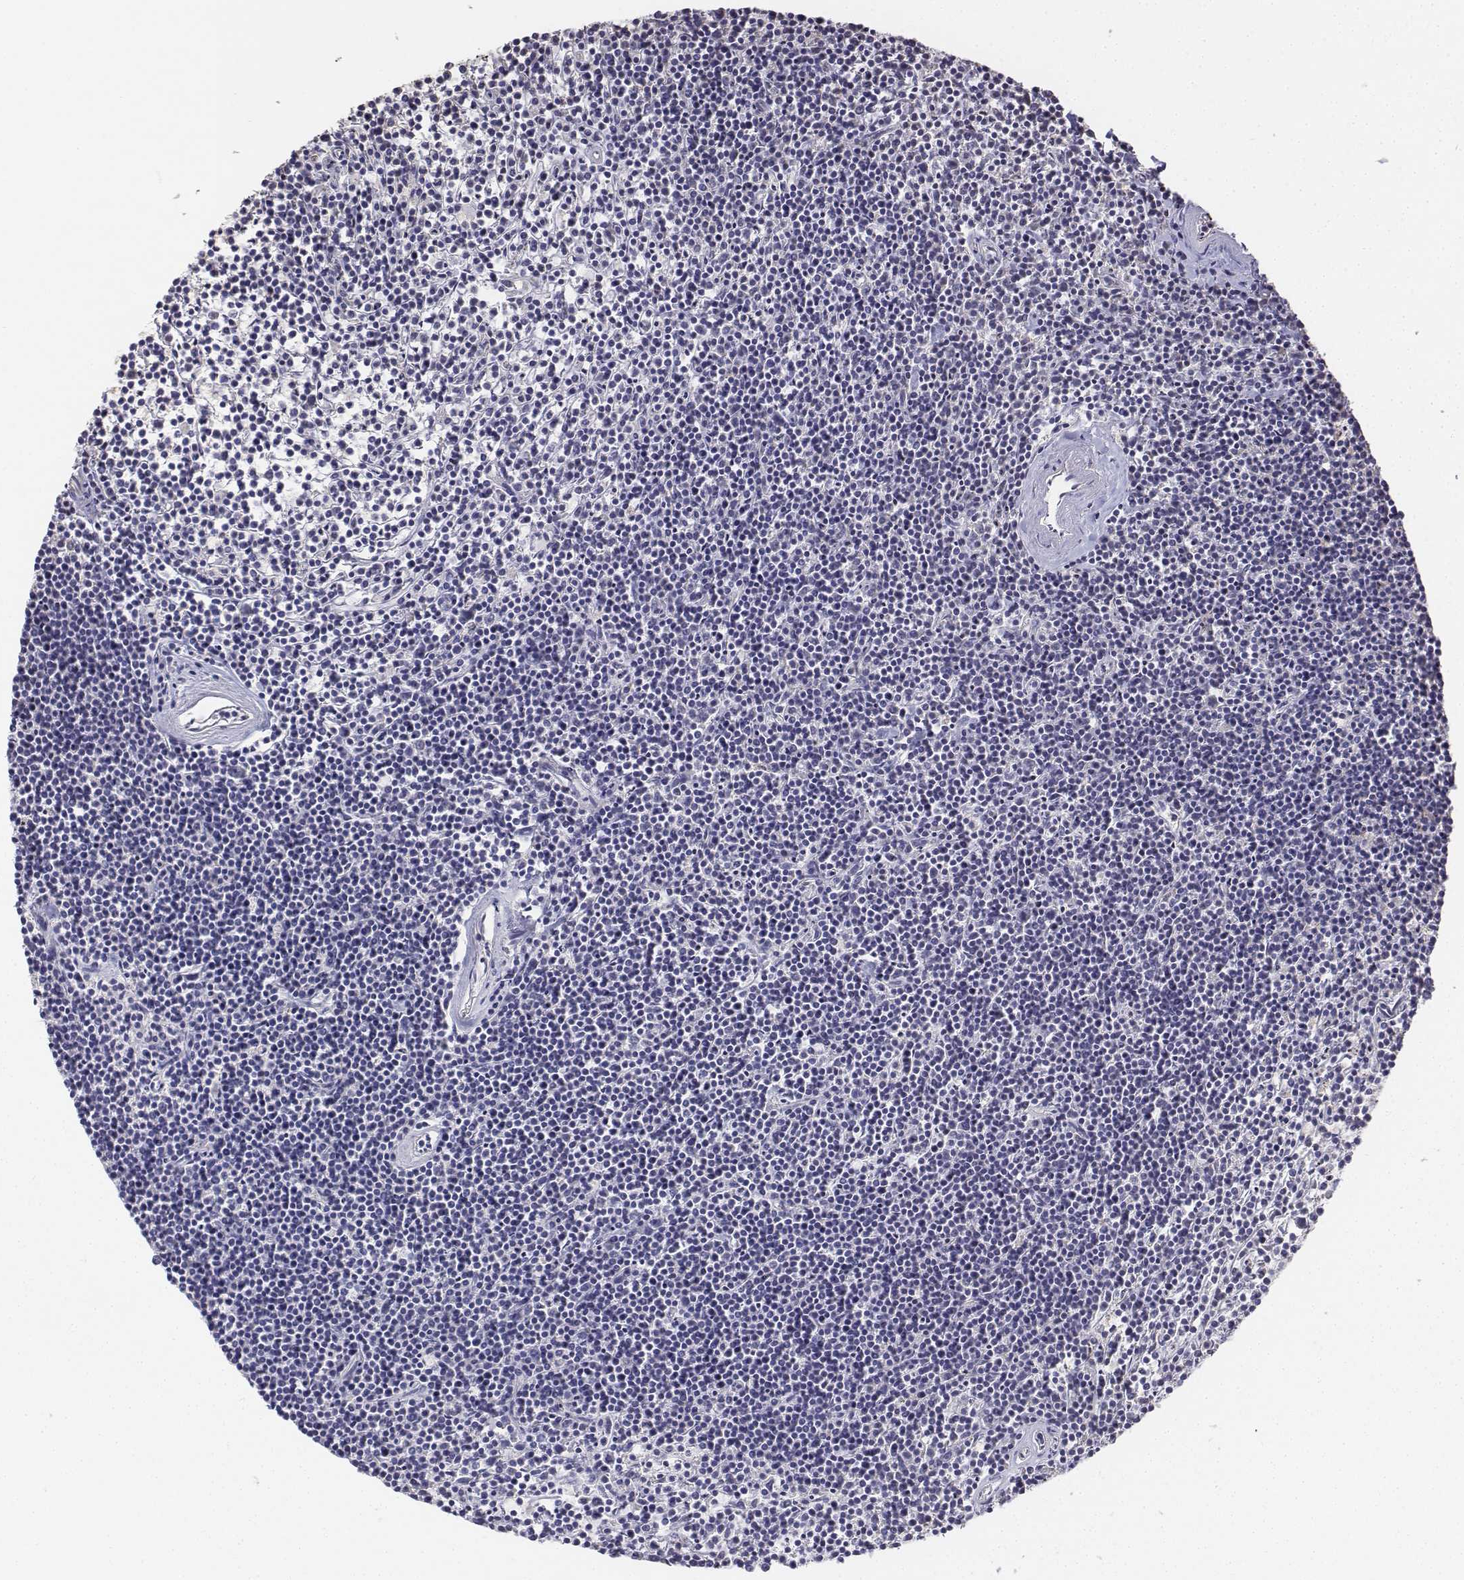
{"staining": {"intensity": "negative", "quantity": "none", "location": "none"}, "tissue": "lymphoma", "cell_type": "Tumor cells", "image_type": "cancer", "snomed": [{"axis": "morphology", "description": "Malignant lymphoma, non-Hodgkin's type, Low grade"}, {"axis": "topography", "description": "Spleen"}], "caption": "Immunohistochemical staining of human low-grade malignant lymphoma, non-Hodgkin's type exhibits no significant expression in tumor cells.", "gene": "LGSN", "patient": {"sex": "female", "age": 19}}